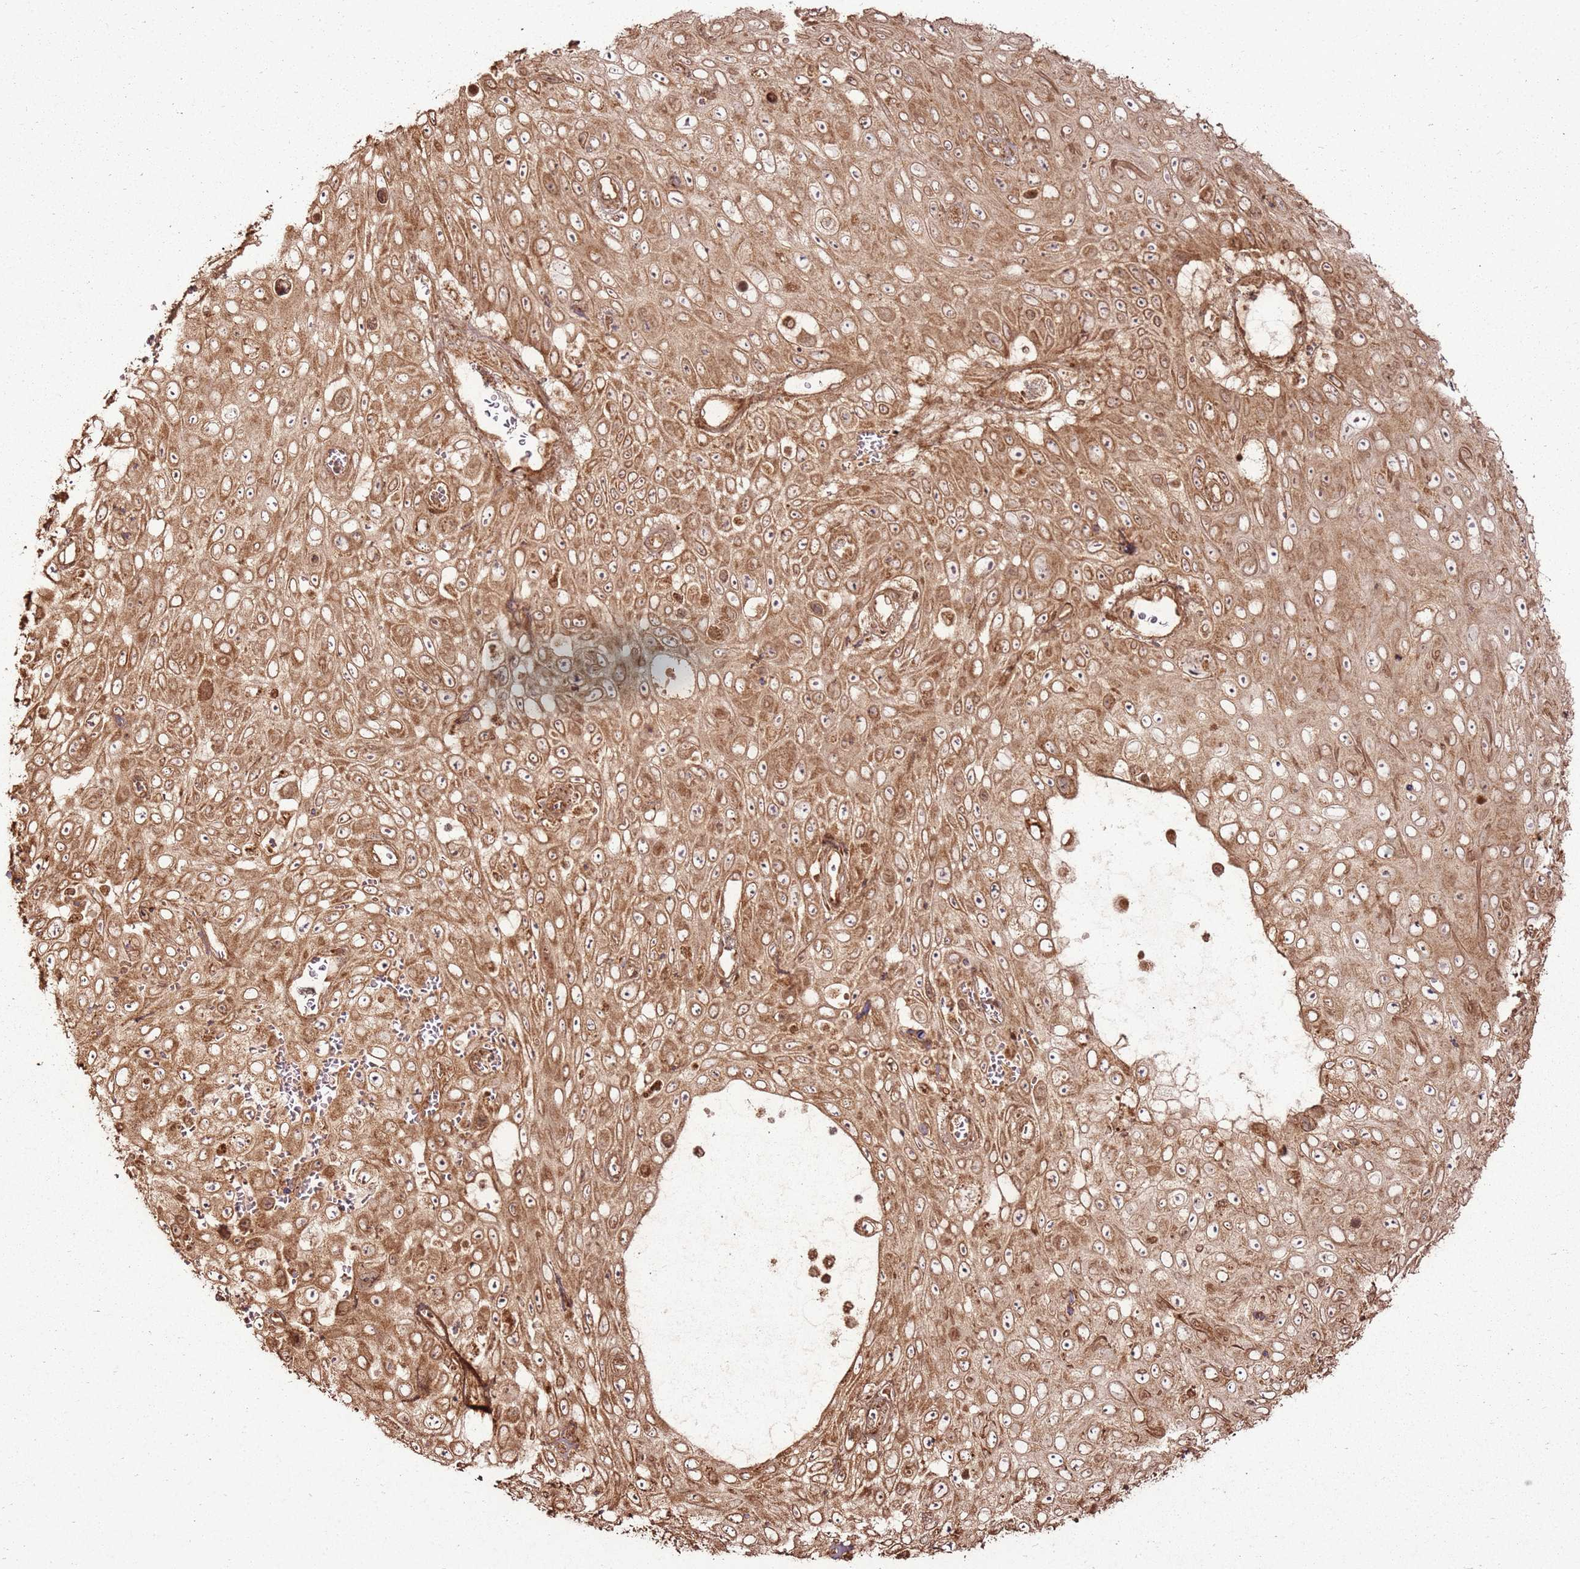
{"staining": {"intensity": "moderate", "quantity": ">75%", "location": "cytoplasmic/membranous,nuclear"}, "tissue": "skin cancer", "cell_type": "Tumor cells", "image_type": "cancer", "snomed": [{"axis": "morphology", "description": "Squamous cell carcinoma, NOS"}, {"axis": "topography", "description": "Skin"}], "caption": "This histopathology image displays IHC staining of squamous cell carcinoma (skin), with medium moderate cytoplasmic/membranous and nuclear expression in about >75% of tumor cells.", "gene": "MRPS6", "patient": {"sex": "male", "age": 82}}